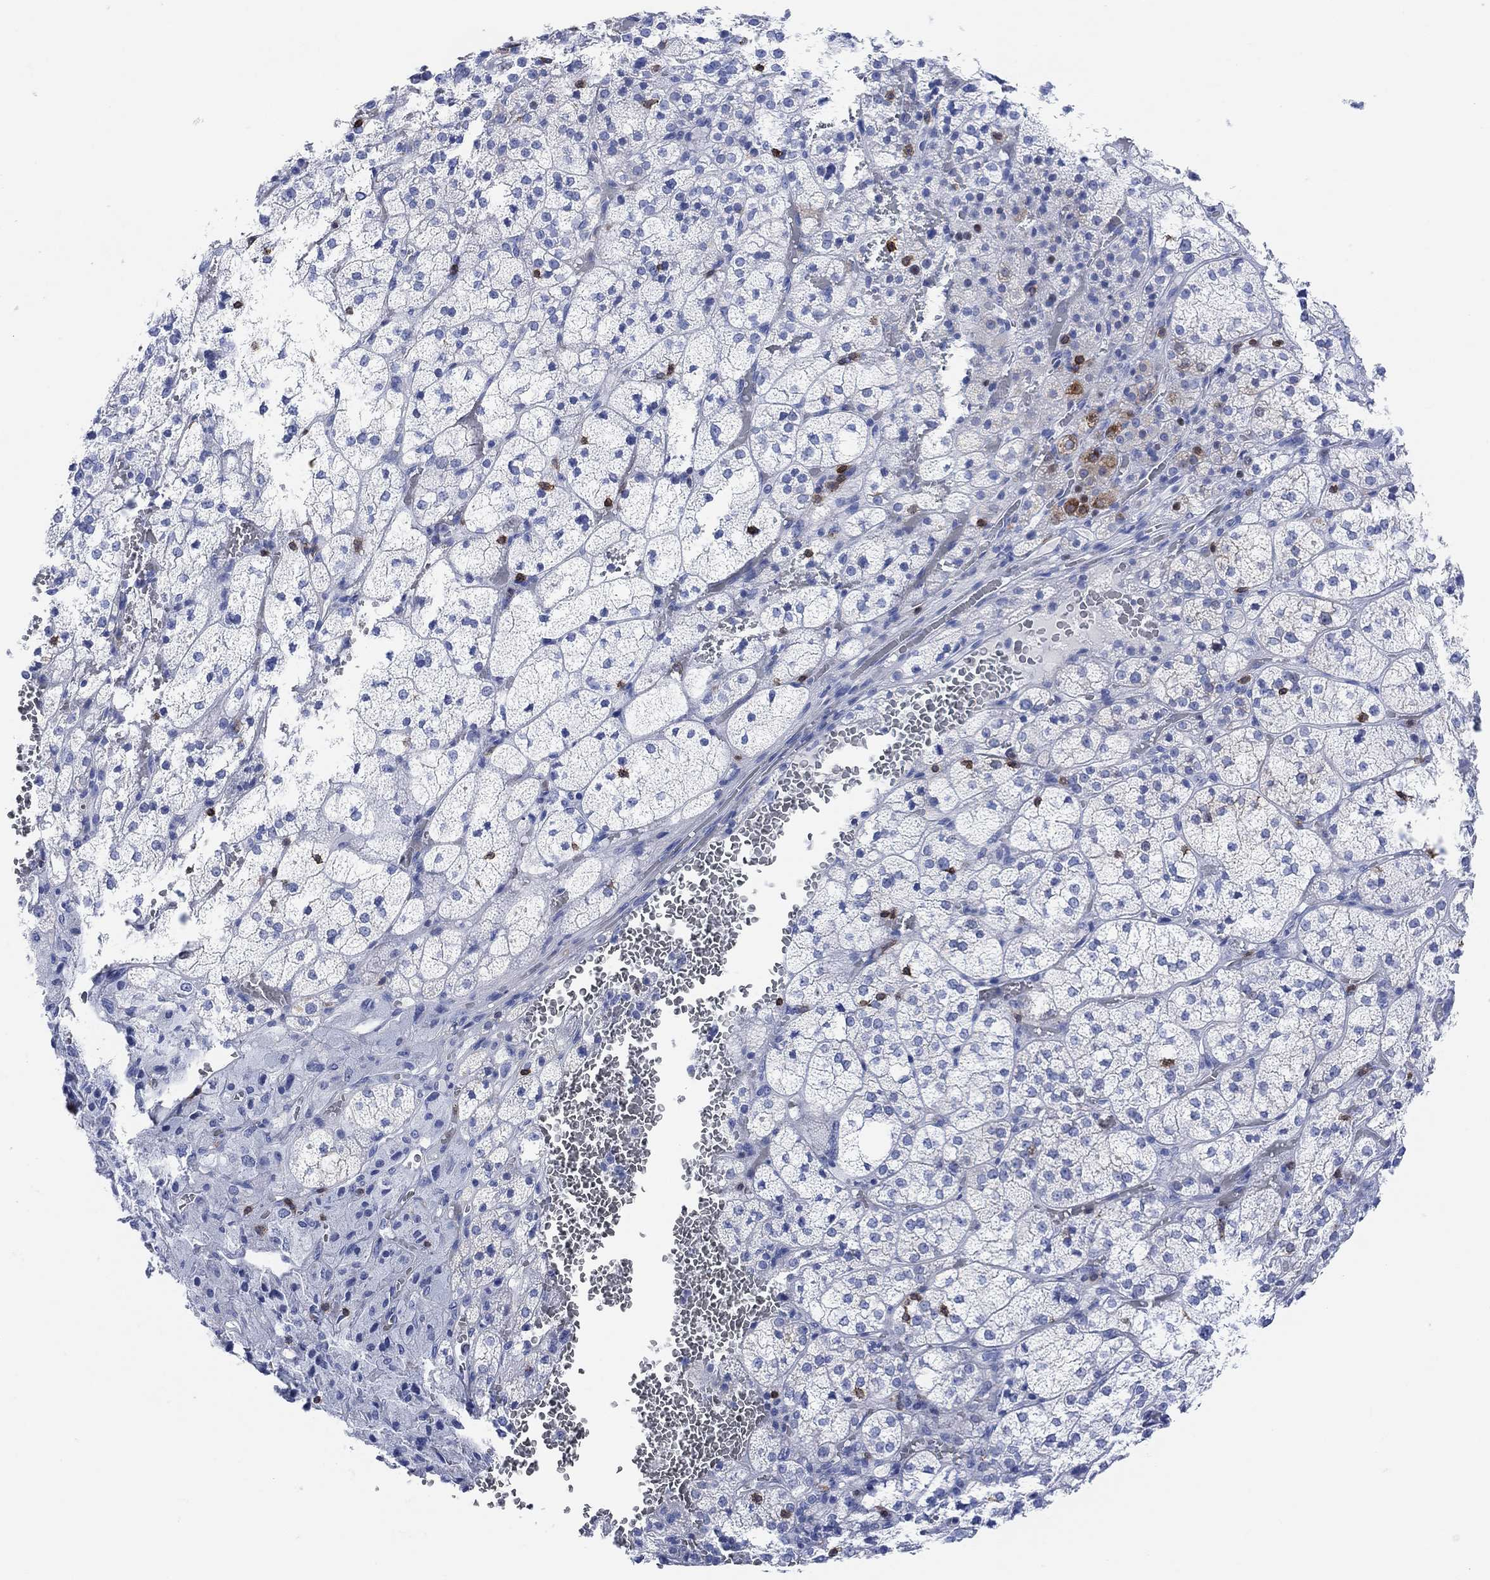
{"staining": {"intensity": "moderate", "quantity": "<25%", "location": "cytoplasmic/membranous"}, "tissue": "adrenal gland", "cell_type": "Glandular cells", "image_type": "normal", "snomed": [{"axis": "morphology", "description": "Normal tissue, NOS"}, {"axis": "topography", "description": "Adrenal gland"}], "caption": "Protein staining reveals moderate cytoplasmic/membranous expression in about <25% of glandular cells in unremarkable adrenal gland. Immunohistochemistry stains the protein of interest in brown and the nuclei are stained blue.", "gene": "GPR65", "patient": {"sex": "female", "age": 60}}